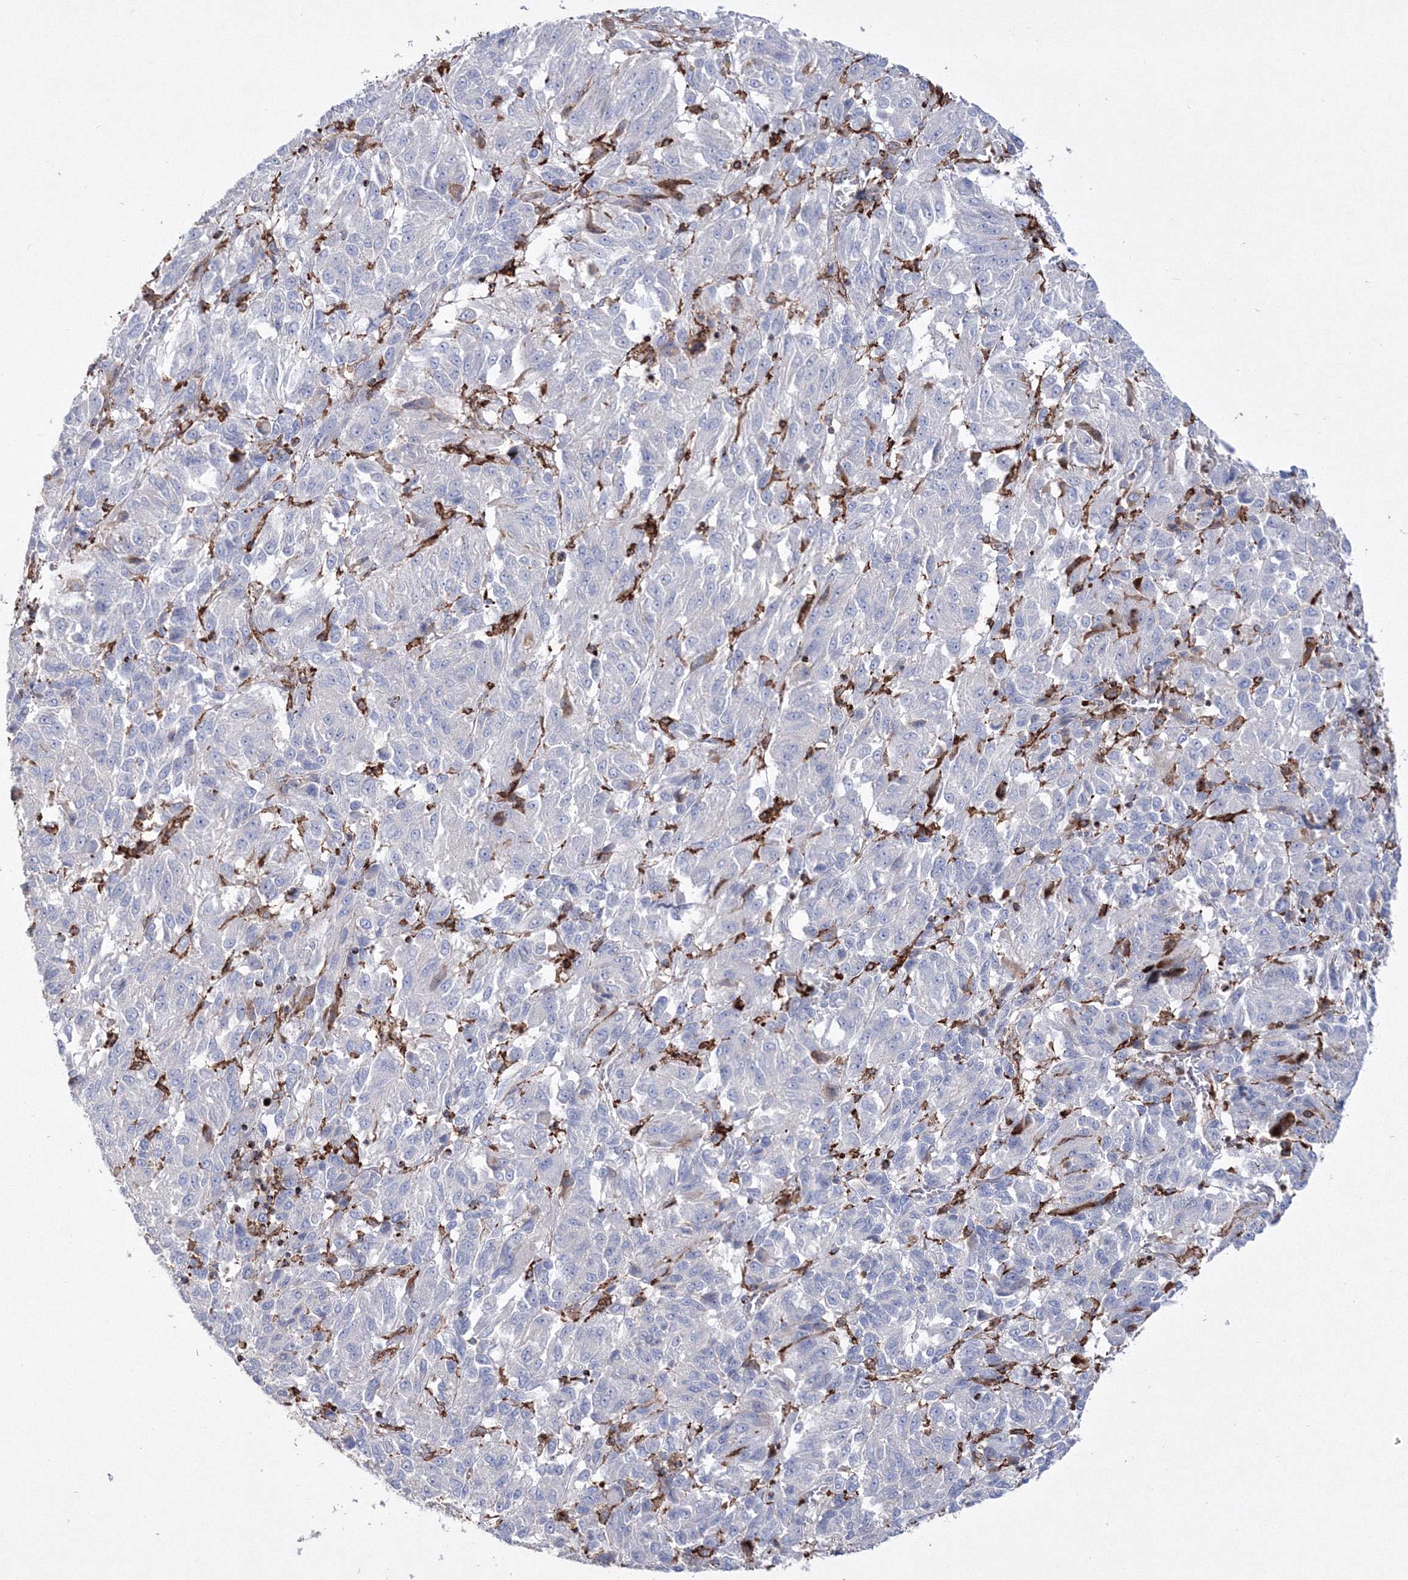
{"staining": {"intensity": "negative", "quantity": "none", "location": "none"}, "tissue": "melanoma", "cell_type": "Tumor cells", "image_type": "cancer", "snomed": [{"axis": "morphology", "description": "Malignant melanoma, Metastatic site"}, {"axis": "topography", "description": "Lung"}], "caption": "The micrograph reveals no staining of tumor cells in malignant melanoma (metastatic site). (DAB immunohistochemistry, high magnification).", "gene": "GPR82", "patient": {"sex": "male", "age": 64}}